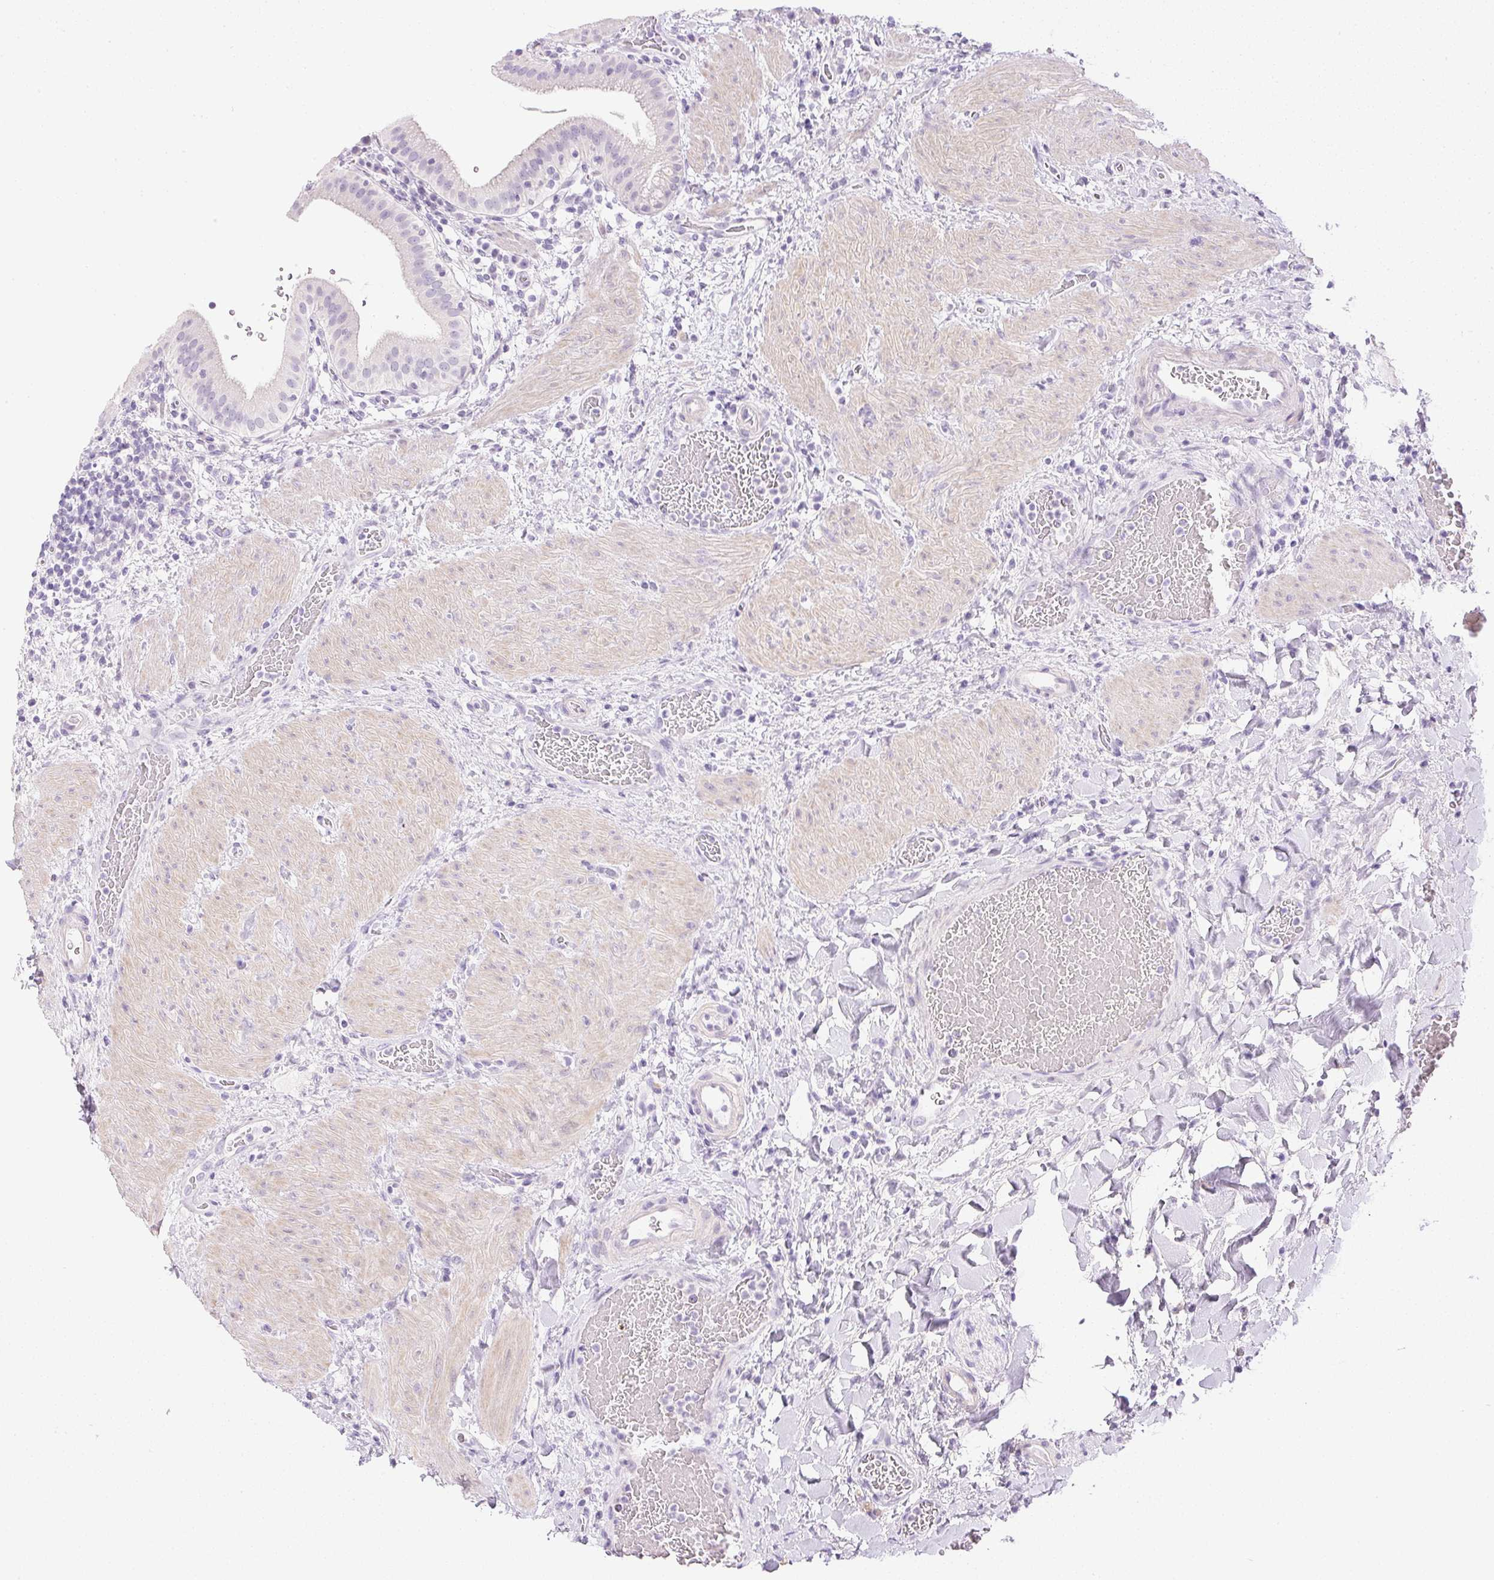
{"staining": {"intensity": "weak", "quantity": "<25%", "location": "cytoplasmic/membranous"}, "tissue": "gallbladder", "cell_type": "Glandular cells", "image_type": "normal", "snomed": [{"axis": "morphology", "description": "Normal tissue, NOS"}, {"axis": "topography", "description": "Gallbladder"}], "caption": "Glandular cells show no significant protein positivity in unremarkable gallbladder.", "gene": "CTRL", "patient": {"sex": "male", "age": 26}}